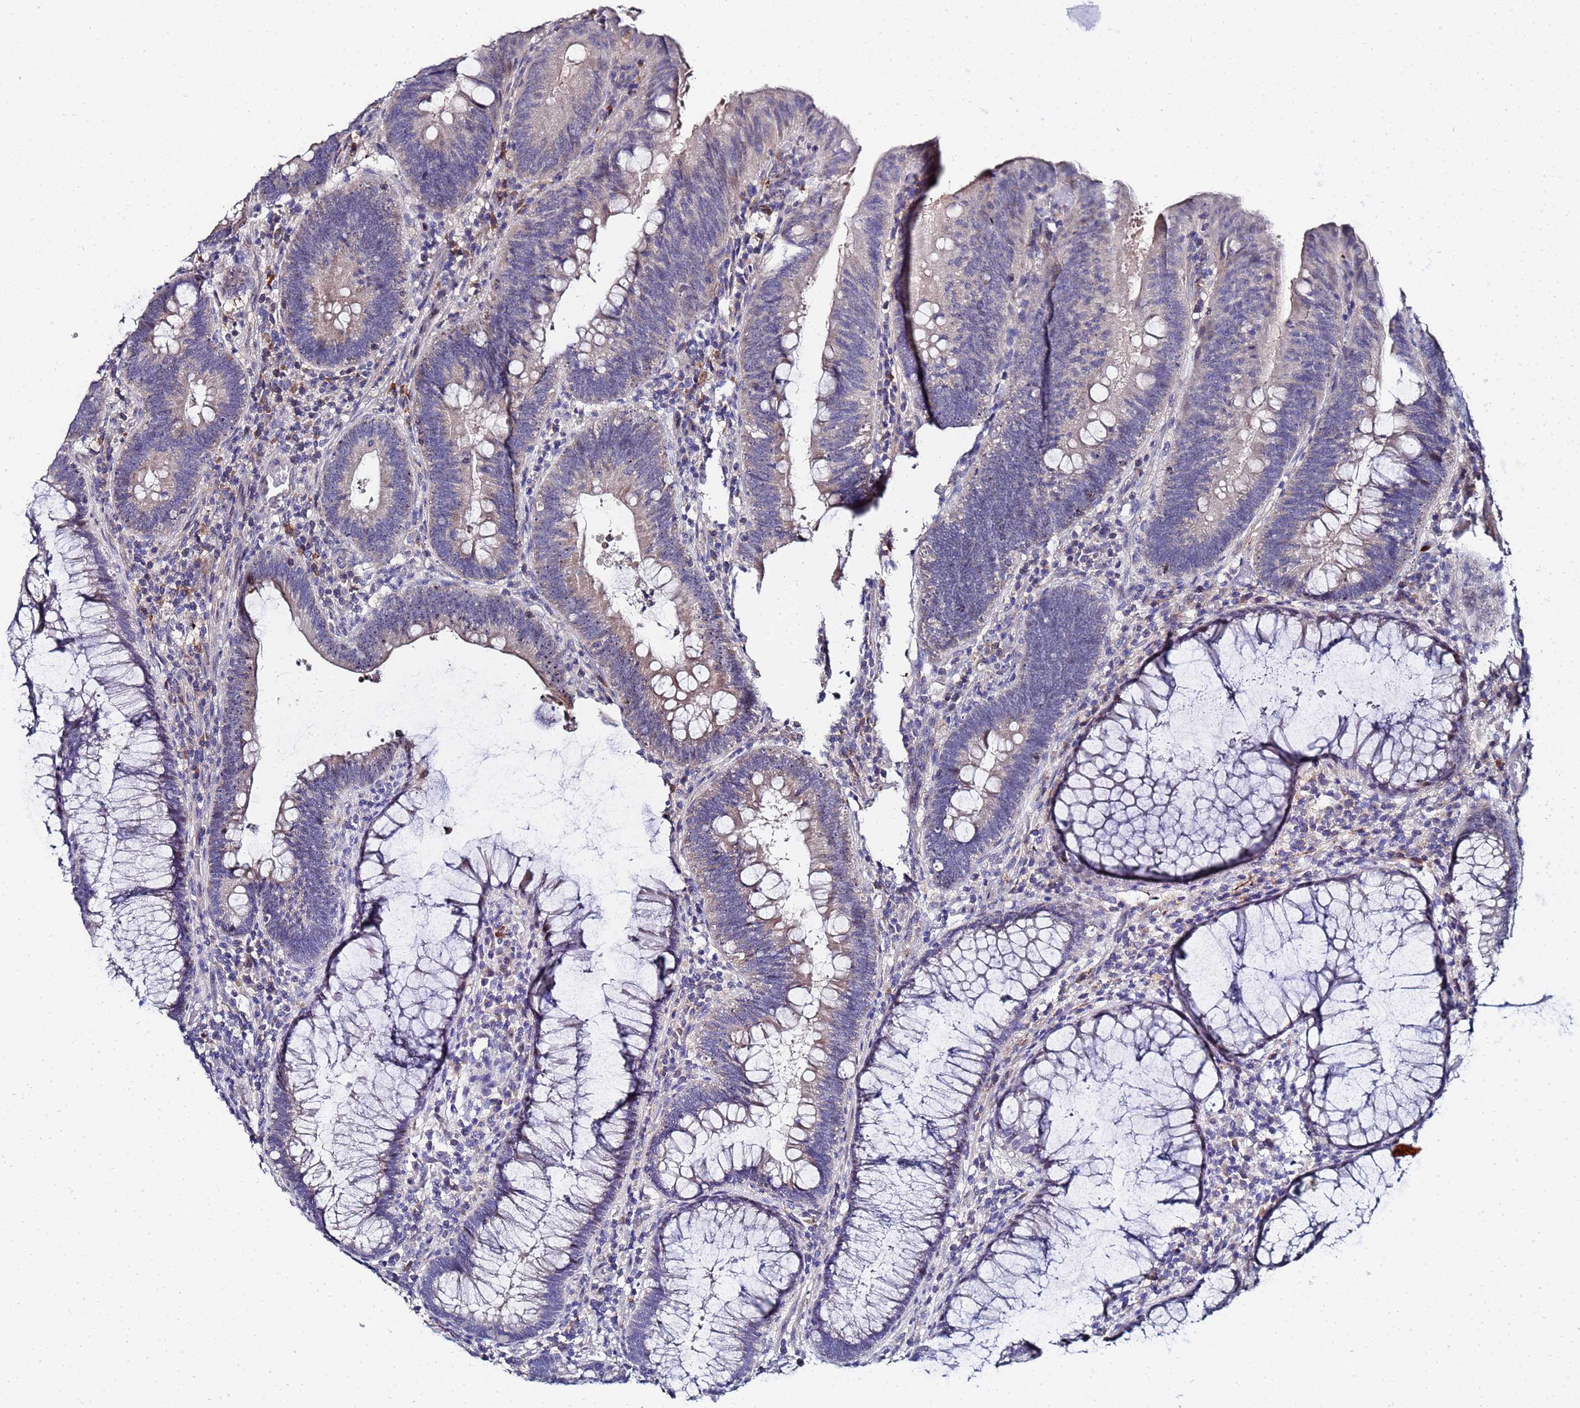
{"staining": {"intensity": "weak", "quantity": "<25%", "location": "cytoplasmic/membranous"}, "tissue": "colorectal cancer", "cell_type": "Tumor cells", "image_type": "cancer", "snomed": [{"axis": "morphology", "description": "Adenocarcinoma, NOS"}, {"axis": "topography", "description": "Rectum"}], "caption": "The histopathology image shows no staining of tumor cells in colorectal adenocarcinoma. (IHC, brightfield microscopy, high magnification).", "gene": "TCP10L", "patient": {"sex": "female", "age": 75}}